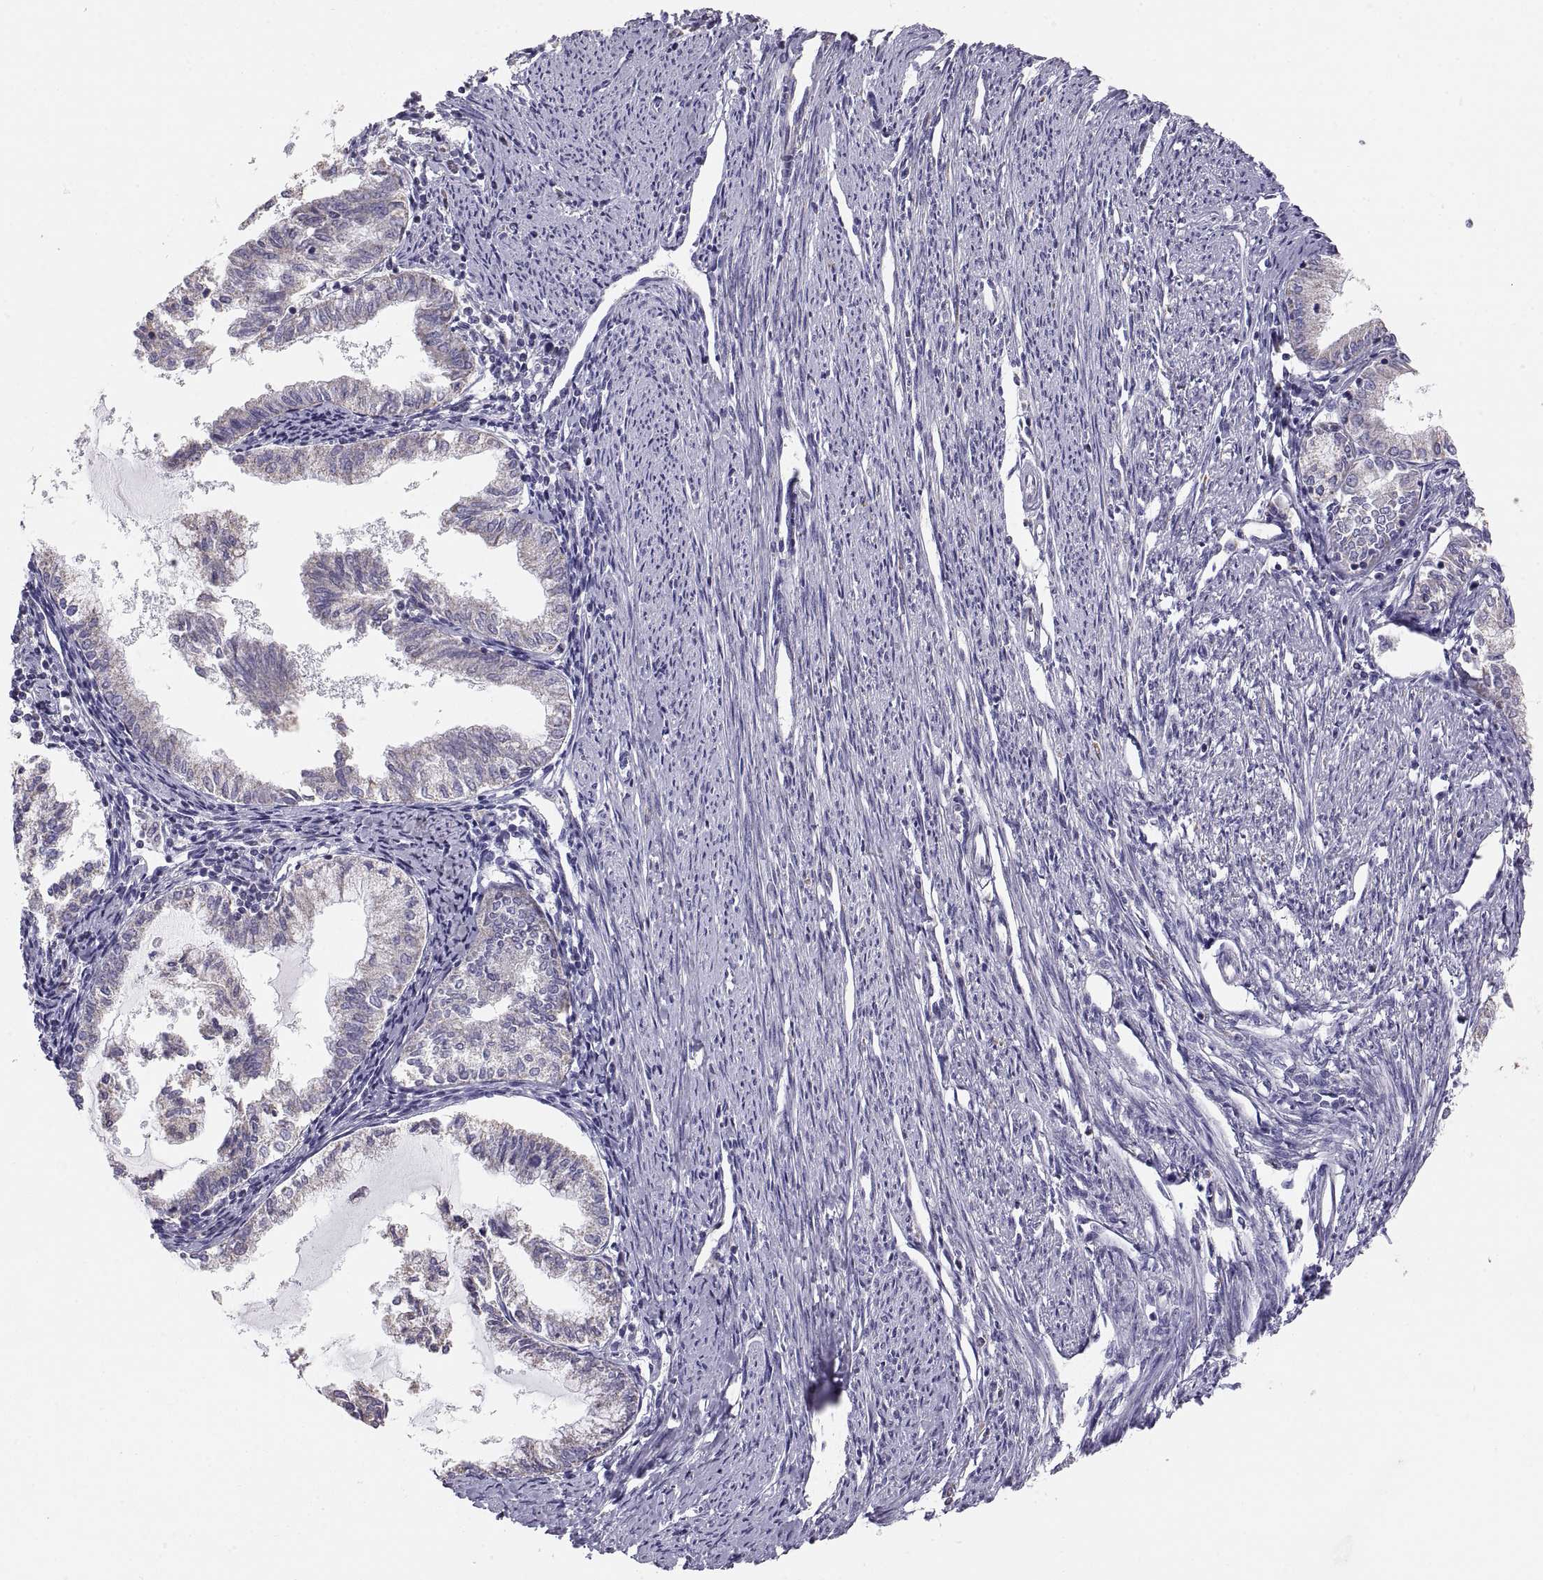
{"staining": {"intensity": "negative", "quantity": "none", "location": "none"}, "tissue": "endometrial cancer", "cell_type": "Tumor cells", "image_type": "cancer", "snomed": [{"axis": "morphology", "description": "Adenocarcinoma, NOS"}, {"axis": "topography", "description": "Endometrium"}], "caption": "Immunohistochemistry of human endometrial adenocarcinoma exhibits no positivity in tumor cells.", "gene": "TNNC1", "patient": {"sex": "female", "age": 79}}